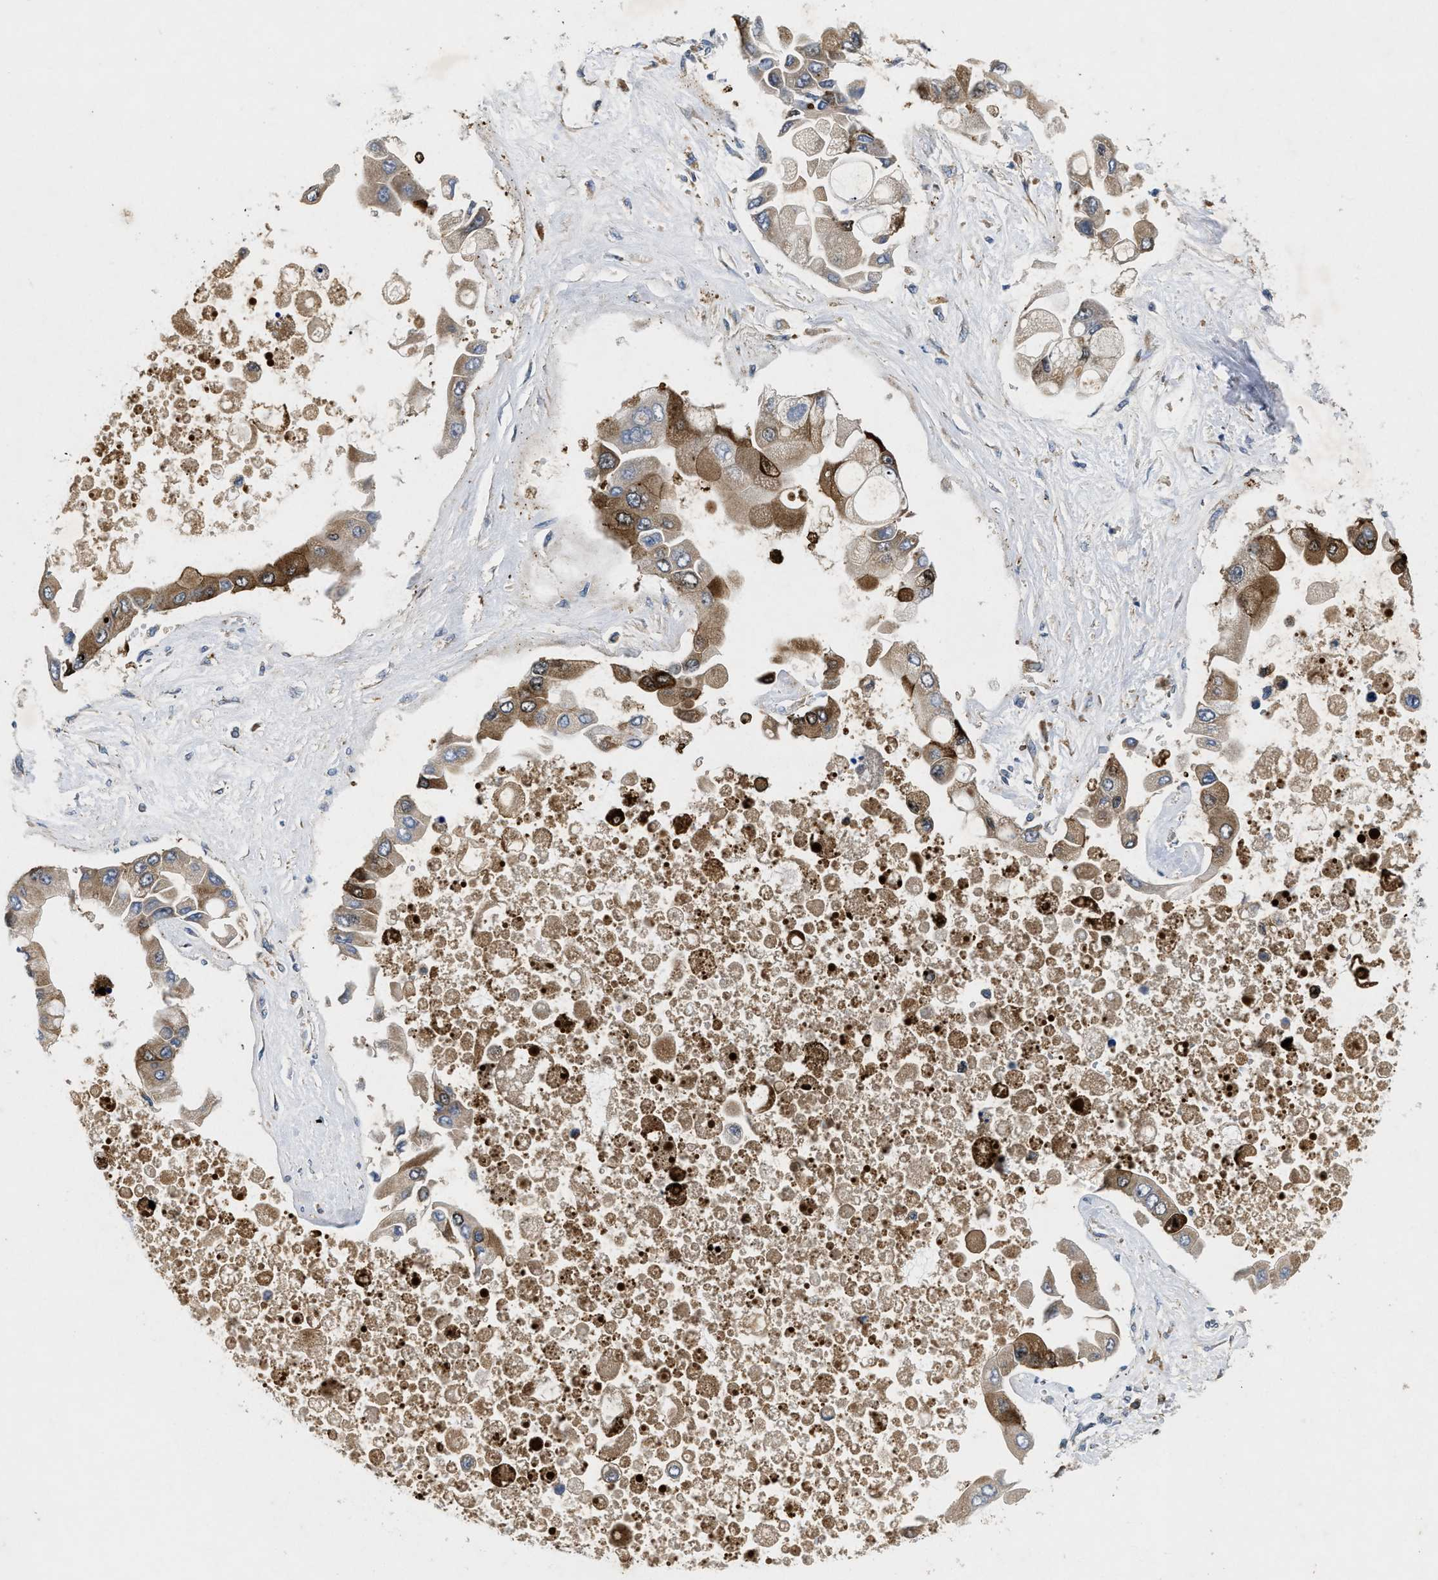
{"staining": {"intensity": "moderate", "quantity": ">75%", "location": "cytoplasmic/membranous"}, "tissue": "liver cancer", "cell_type": "Tumor cells", "image_type": "cancer", "snomed": [{"axis": "morphology", "description": "Cholangiocarcinoma"}, {"axis": "topography", "description": "Liver"}], "caption": "Immunohistochemical staining of liver cancer (cholangiocarcinoma) demonstrates medium levels of moderate cytoplasmic/membranous protein positivity in about >75% of tumor cells.", "gene": "HSPA12B", "patient": {"sex": "male", "age": 50}}